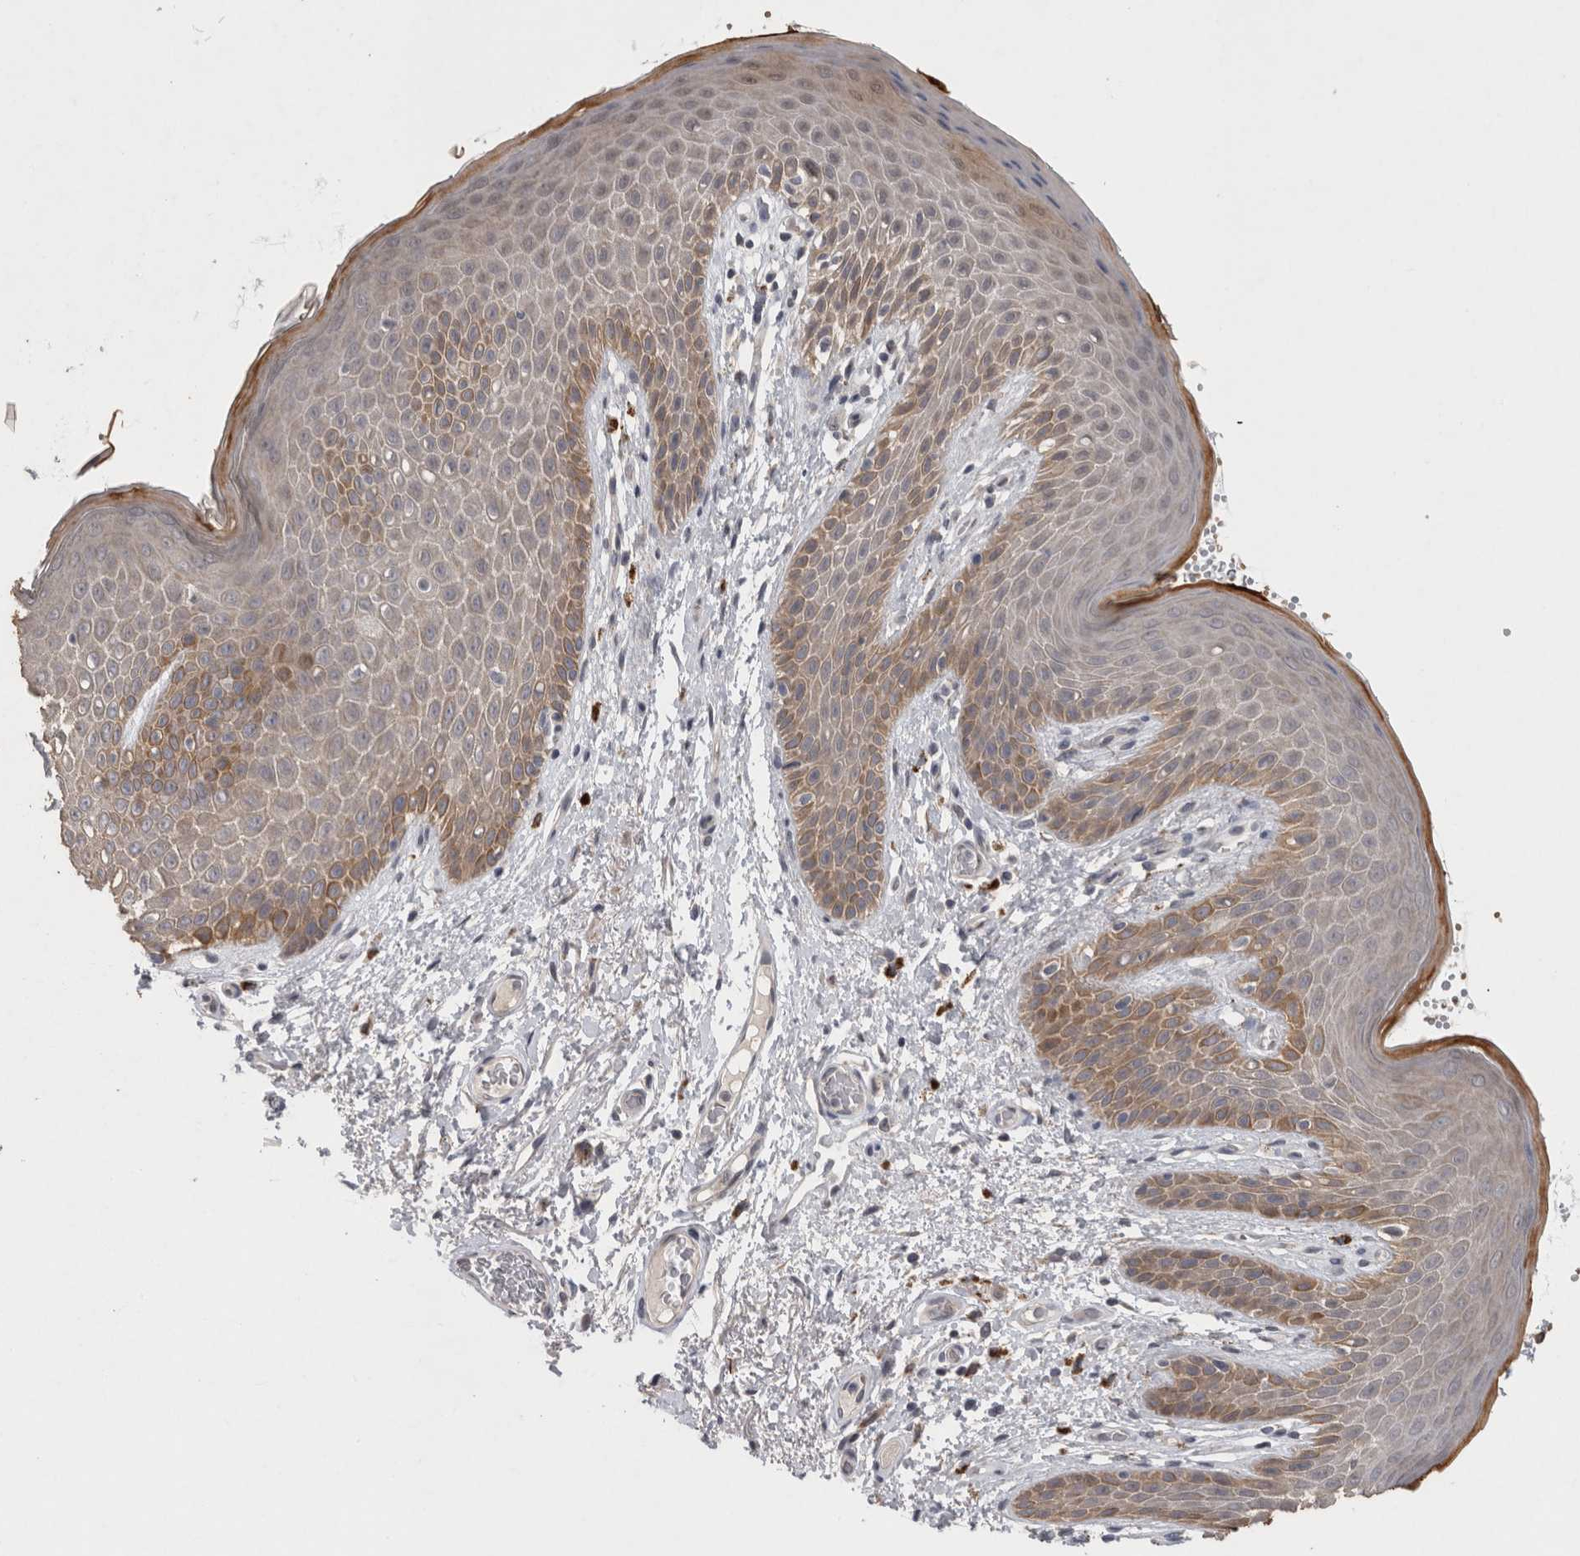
{"staining": {"intensity": "moderate", "quantity": "25%-75%", "location": "cytoplasmic/membranous"}, "tissue": "skin", "cell_type": "Epidermal cells", "image_type": "normal", "snomed": [{"axis": "morphology", "description": "Normal tissue, NOS"}, {"axis": "topography", "description": "Anal"}], "caption": "Skin stained for a protein (brown) exhibits moderate cytoplasmic/membranous positive positivity in about 25%-75% of epidermal cells.", "gene": "RHPN1", "patient": {"sex": "male", "age": 74}}